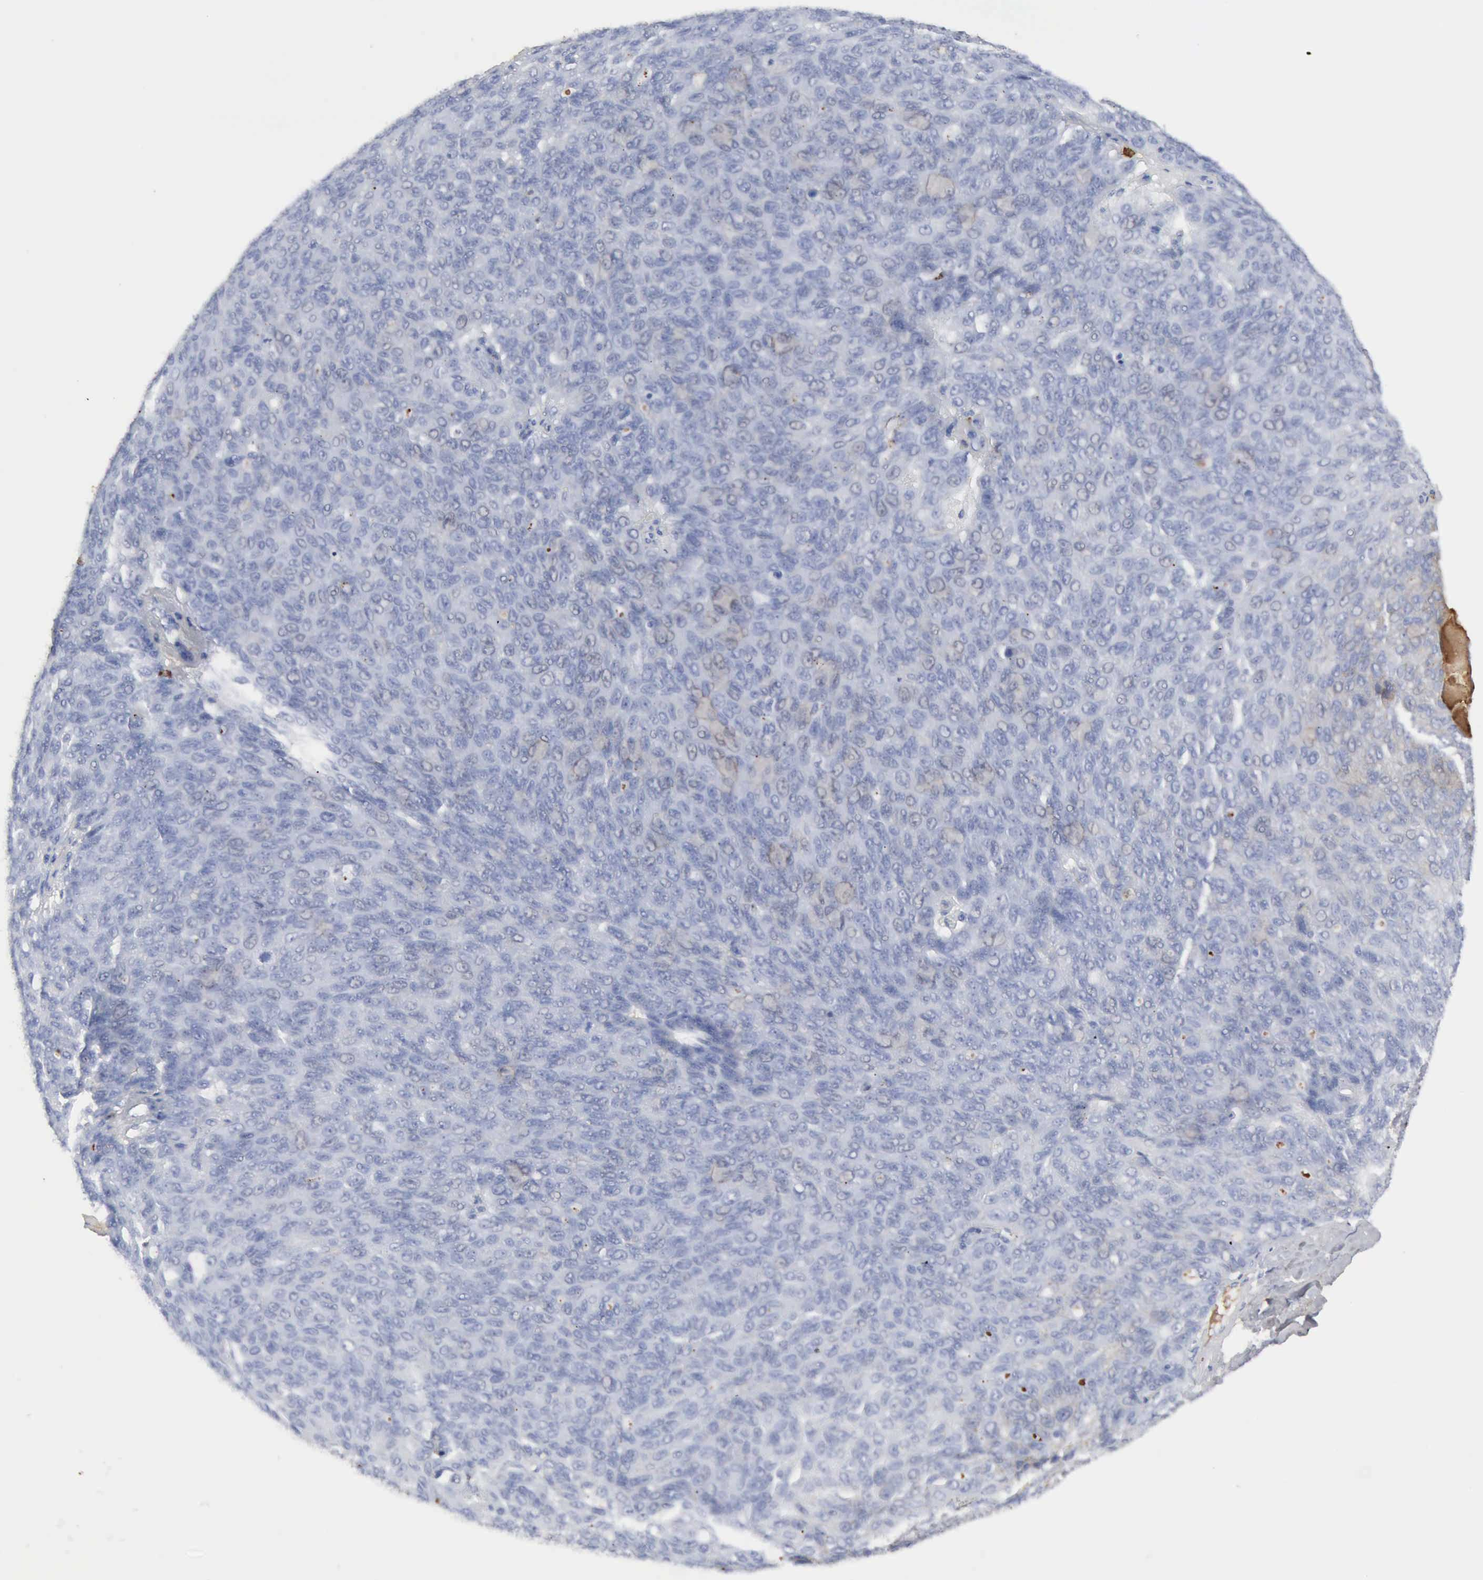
{"staining": {"intensity": "negative", "quantity": "none", "location": "none"}, "tissue": "ovarian cancer", "cell_type": "Tumor cells", "image_type": "cancer", "snomed": [{"axis": "morphology", "description": "Carcinoma, endometroid"}, {"axis": "topography", "description": "Ovary"}], "caption": "IHC histopathology image of ovarian endometroid carcinoma stained for a protein (brown), which shows no positivity in tumor cells.", "gene": "C4BPA", "patient": {"sex": "female", "age": 60}}